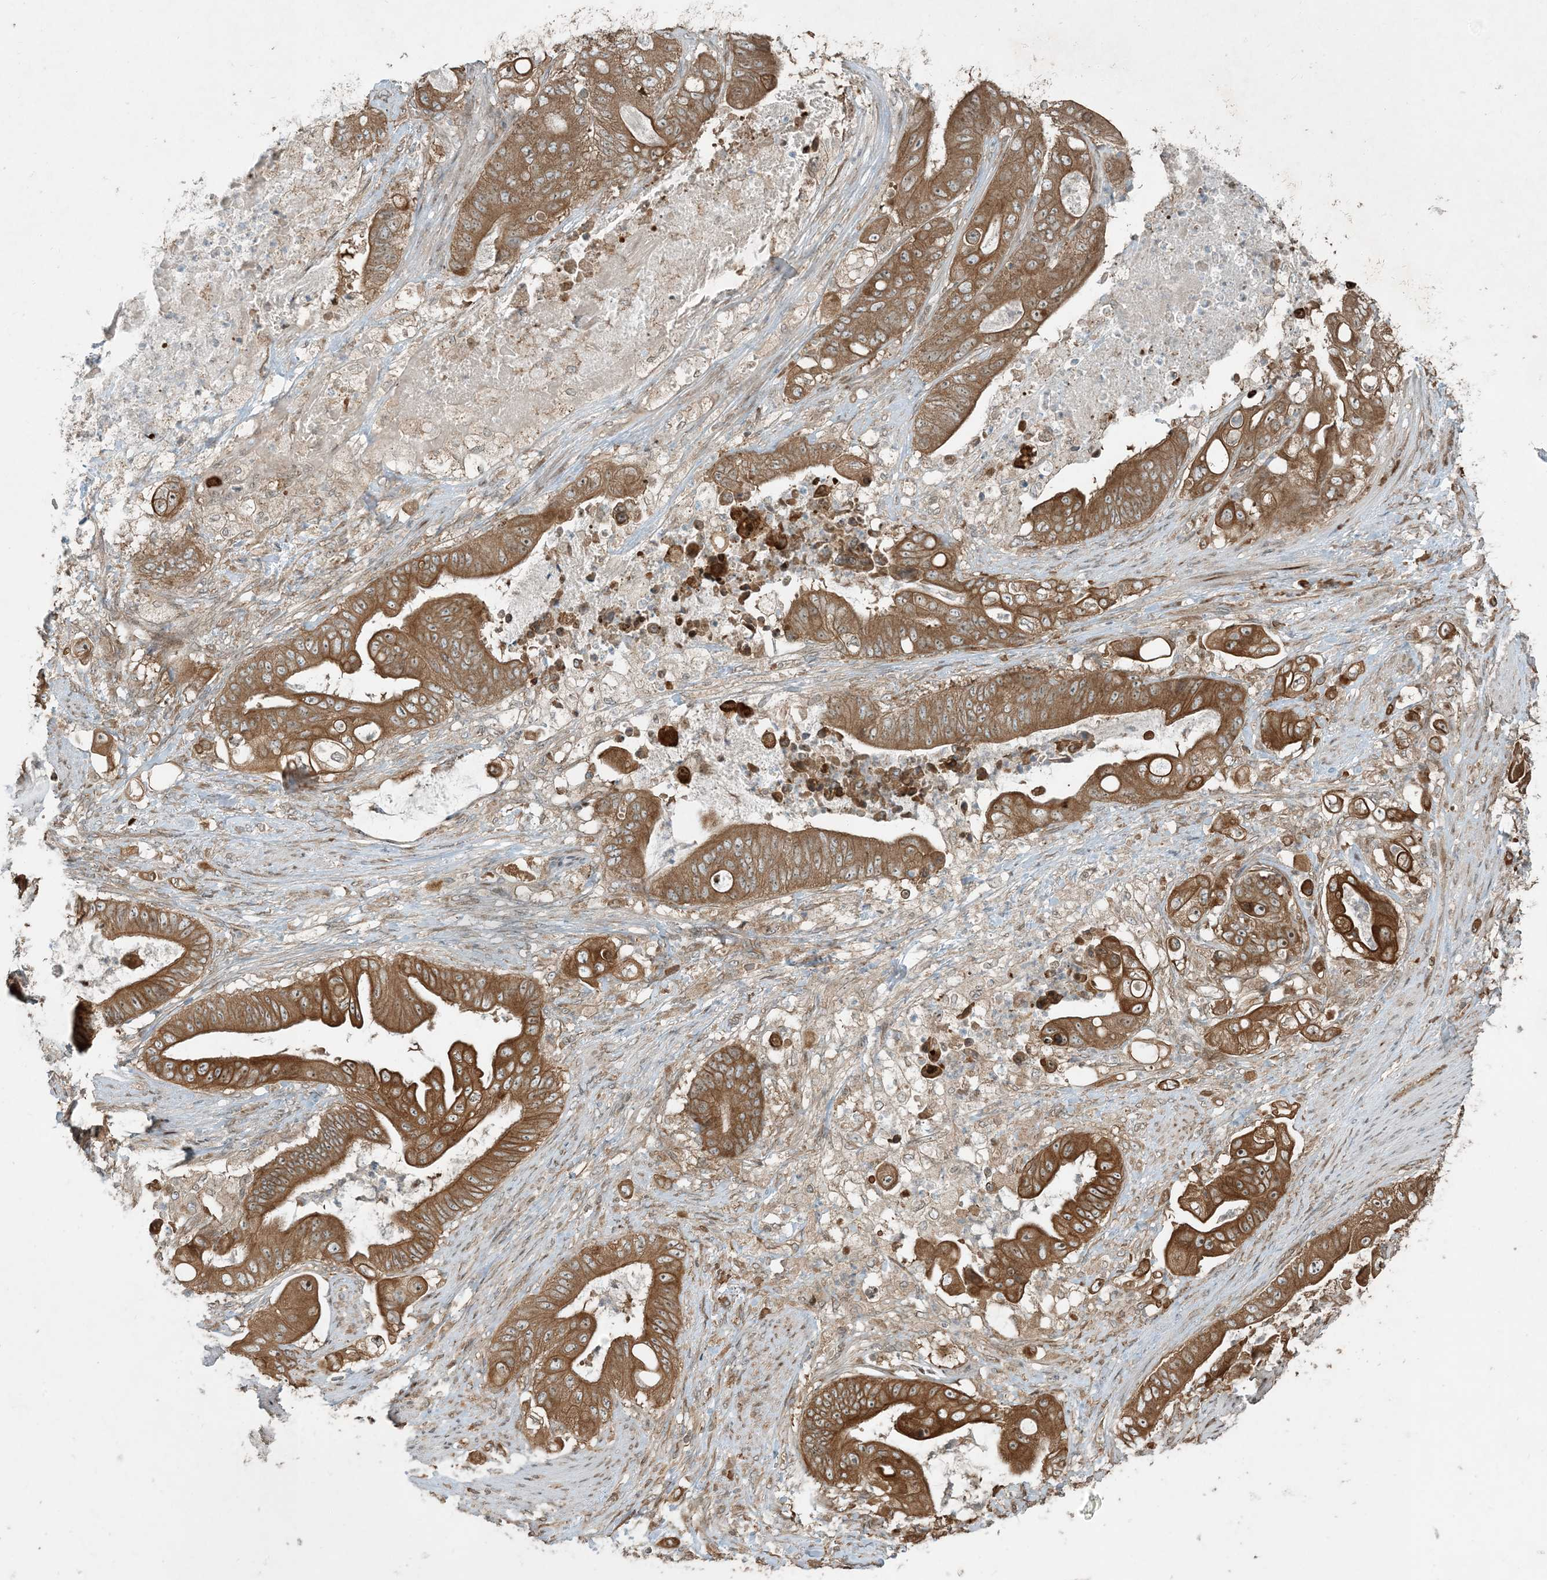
{"staining": {"intensity": "moderate", "quantity": ">75%", "location": "cytoplasmic/membranous"}, "tissue": "stomach cancer", "cell_type": "Tumor cells", "image_type": "cancer", "snomed": [{"axis": "morphology", "description": "Adenocarcinoma, NOS"}, {"axis": "topography", "description": "Stomach"}], "caption": "DAB (3,3'-diaminobenzidine) immunohistochemical staining of stomach cancer (adenocarcinoma) displays moderate cytoplasmic/membranous protein expression in about >75% of tumor cells. The protein is stained brown, and the nuclei are stained in blue (DAB (3,3'-diaminobenzidine) IHC with brightfield microscopy, high magnification).", "gene": "COMMD8", "patient": {"sex": "female", "age": 73}}